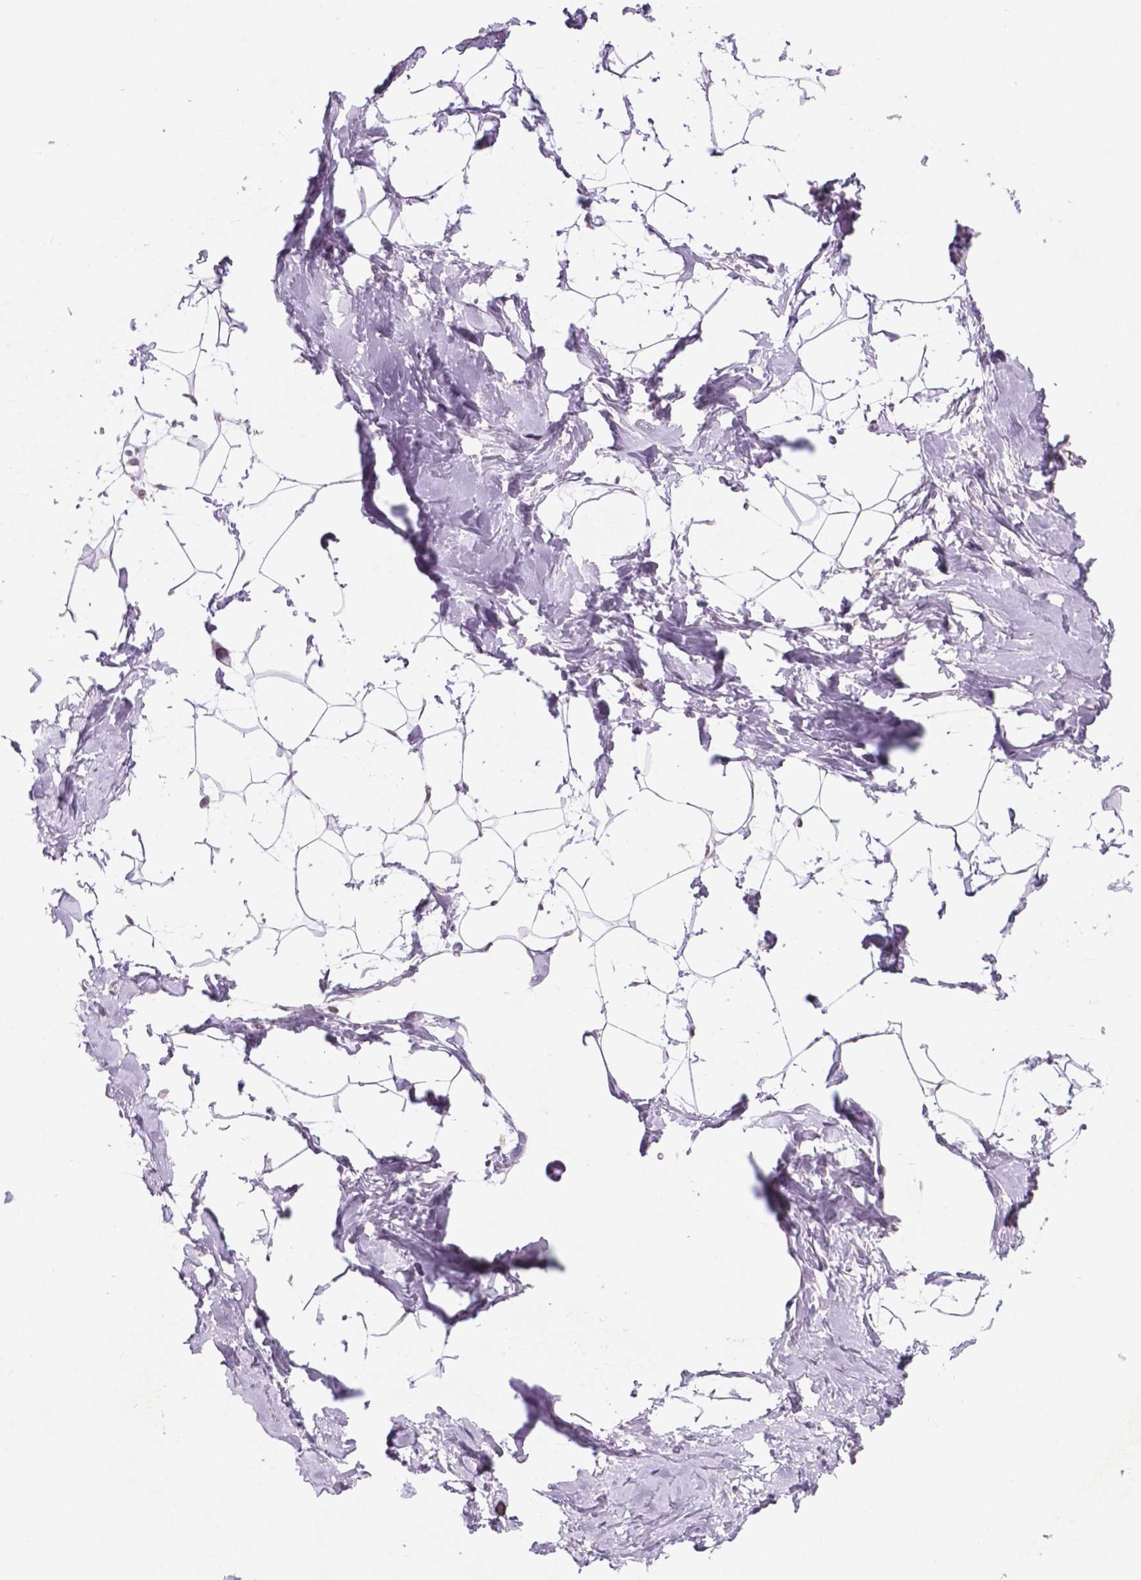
{"staining": {"intensity": "weak", "quantity": "<25%", "location": "nuclear"}, "tissue": "breast", "cell_type": "Adipocytes", "image_type": "normal", "snomed": [{"axis": "morphology", "description": "Normal tissue, NOS"}, {"axis": "topography", "description": "Breast"}], "caption": "Adipocytes are negative for brown protein staining in normal breast.", "gene": "FAM50B", "patient": {"sex": "female", "age": 32}}